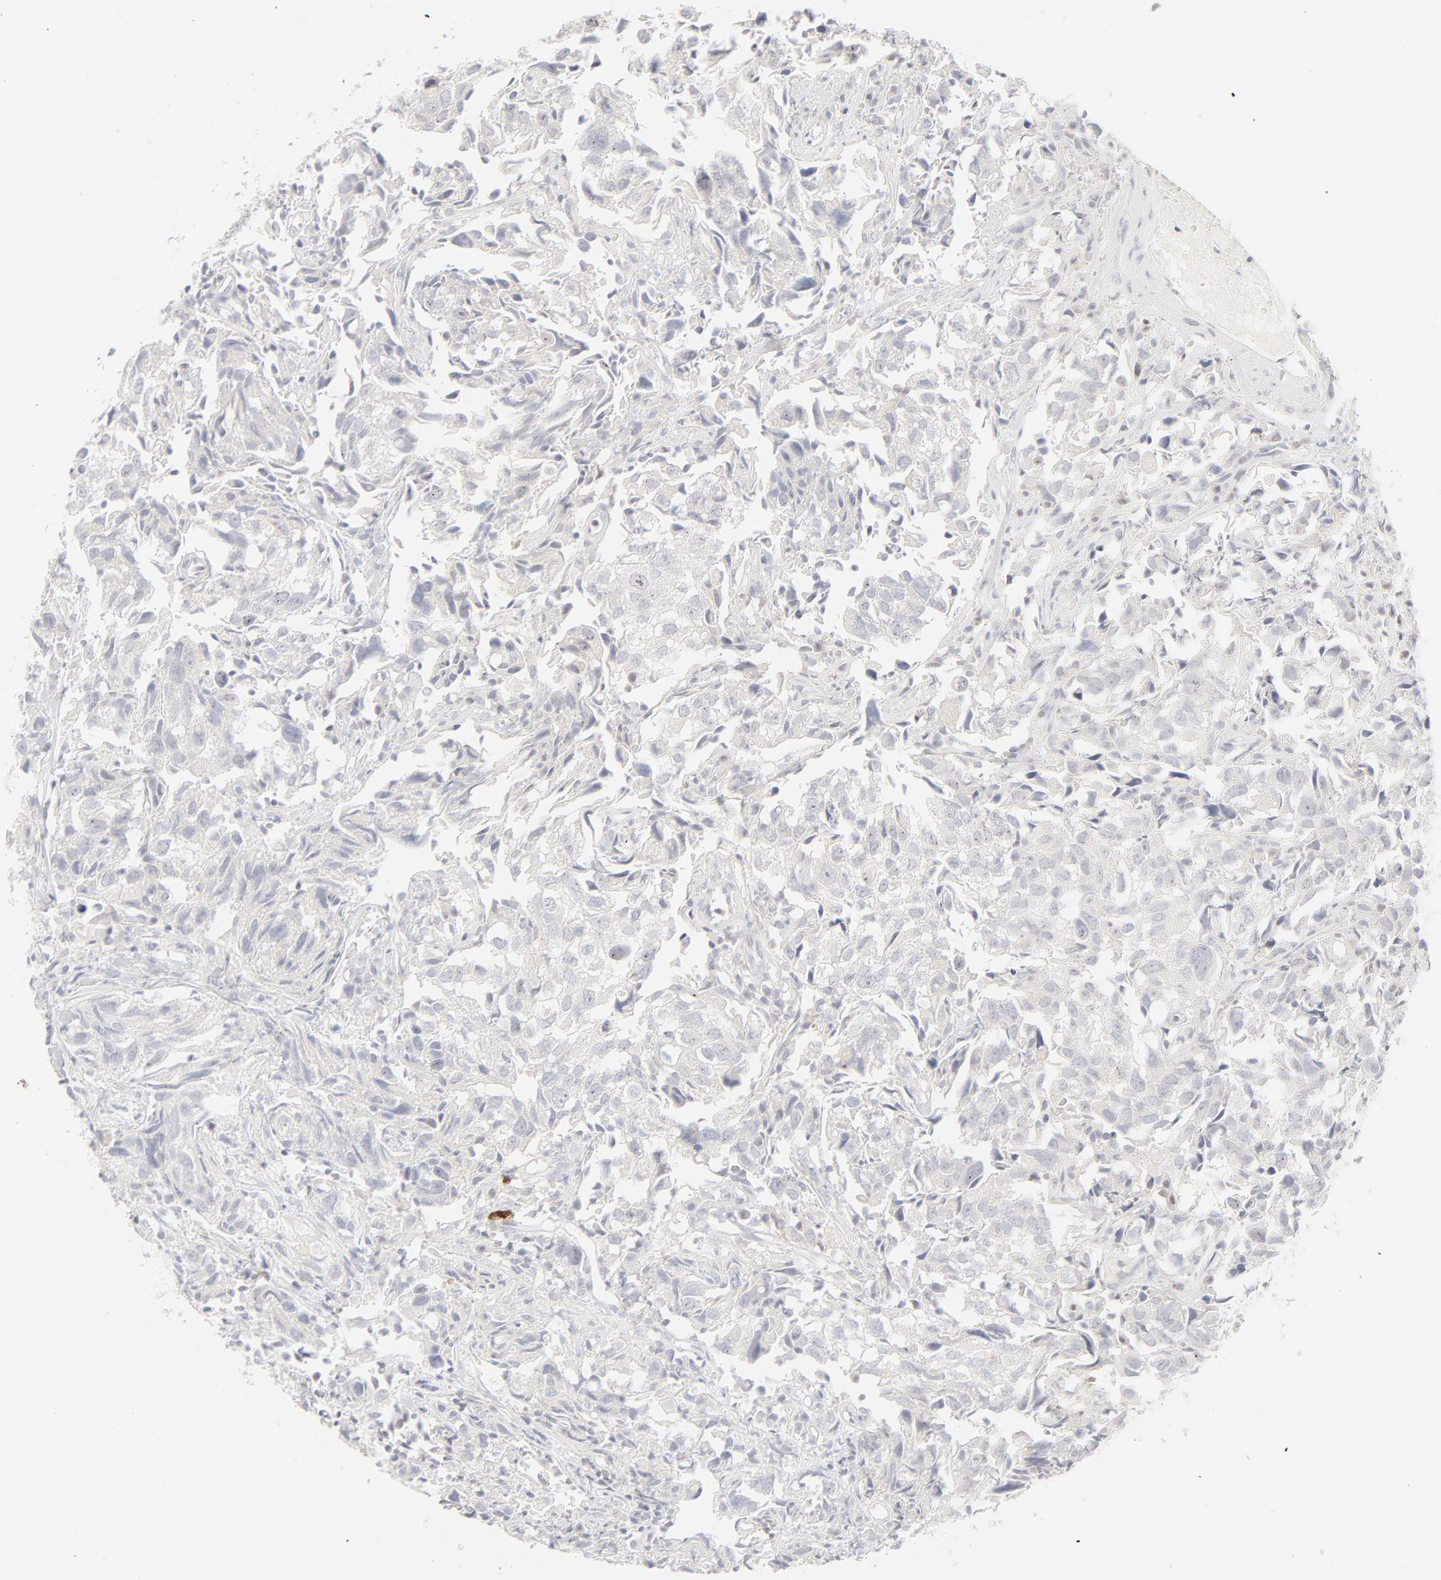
{"staining": {"intensity": "negative", "quantity": "none", "location": "none"}, "tissue": "urothelial cancer", "cell_type": "Tumor cells", "image_type": "cancer", "snomed": [{"axis": "morphology", "description": "Urothelial carcinoma, High grade"}, {"axis": "topography", "description": "Urinary bladder"}], "caption": "Tumor cells are negative for brown protein staining in high-grade urothelial carcinoma.", "gene": "PRKCB", "patient": {"sex": "female", "age": 75}}